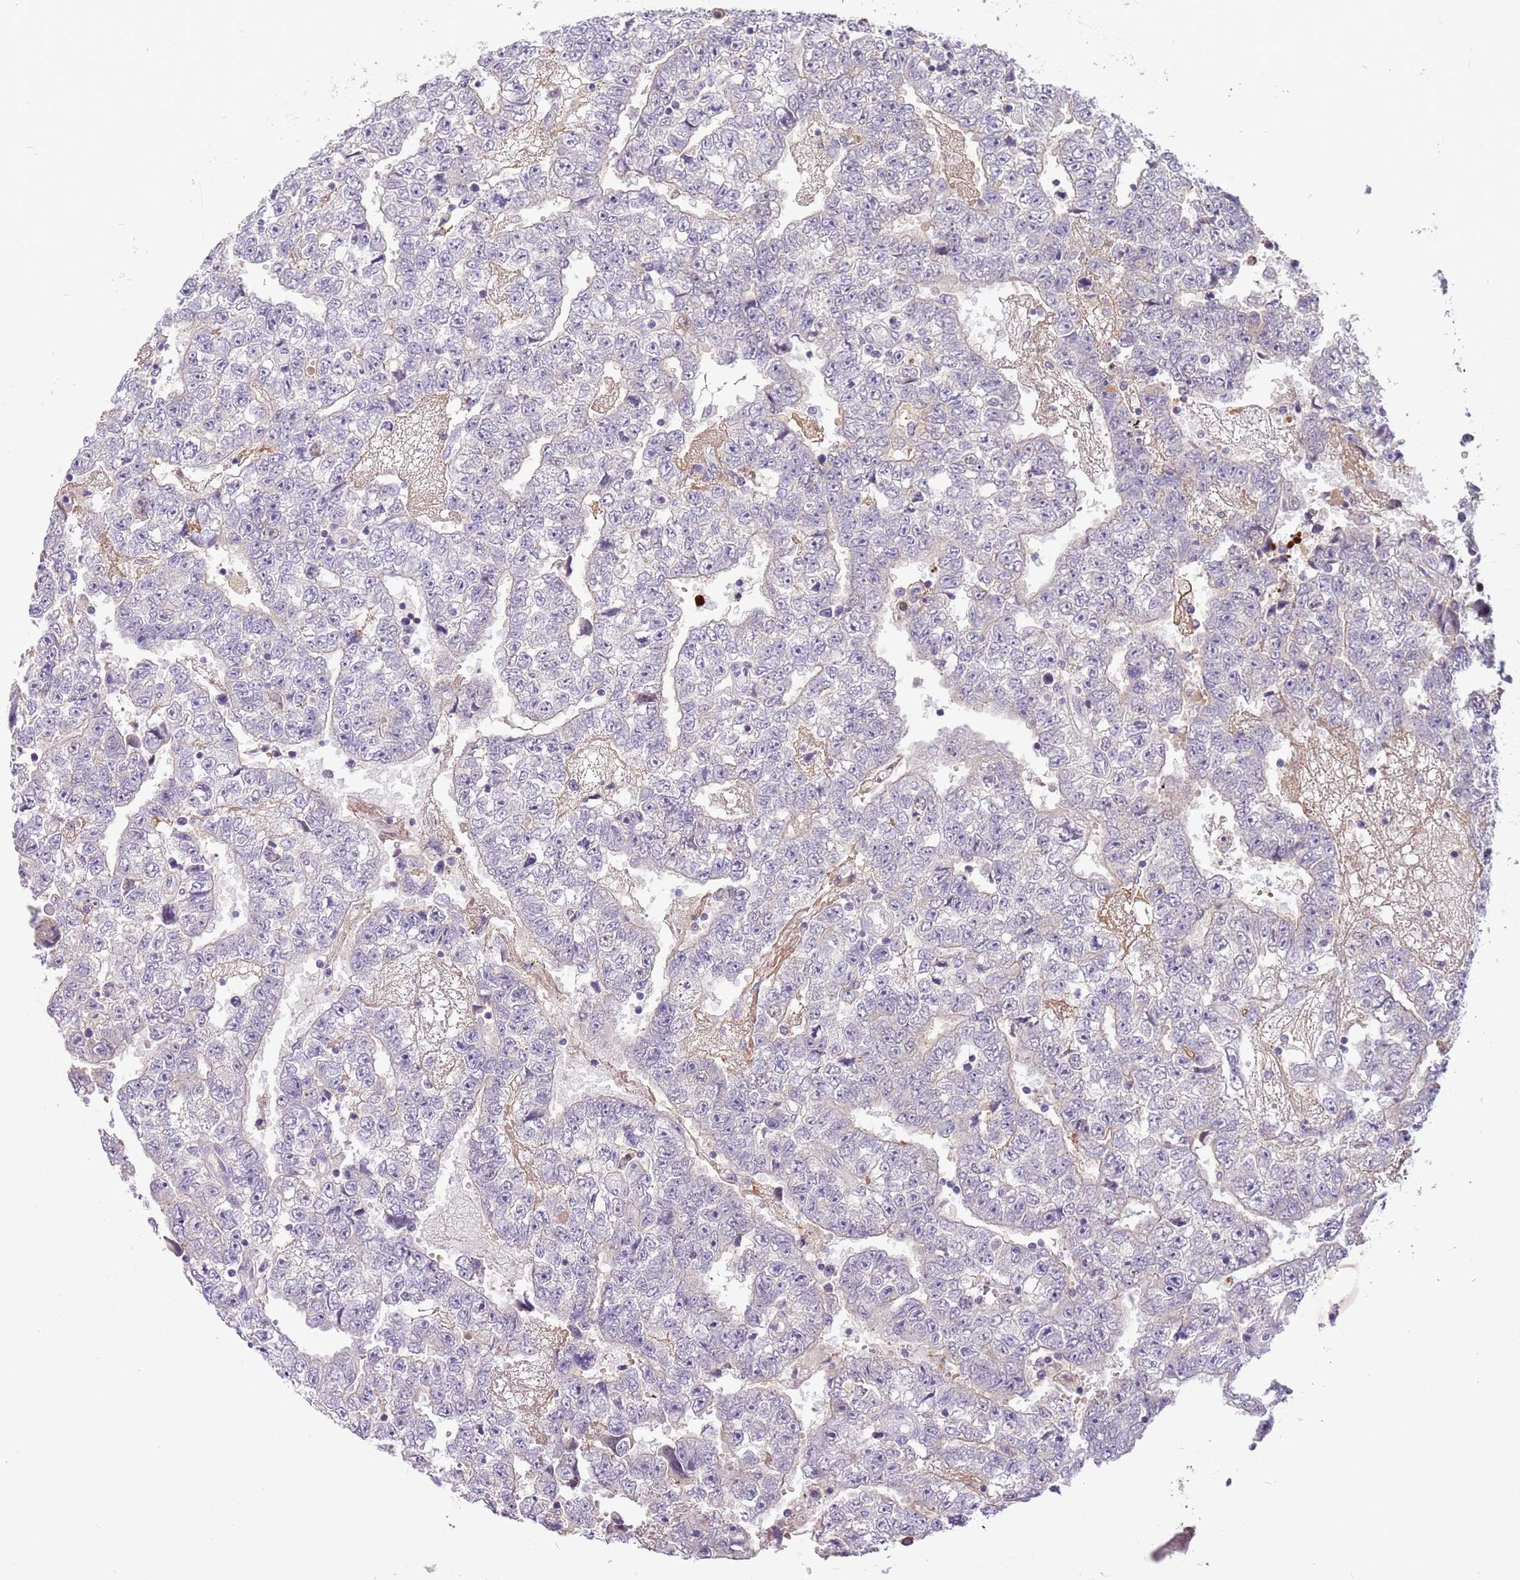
{"staining": {"intensity": "negative", "quantity": "none", "location": "none"}, "tissue": "testis cancer", "cell_type": "Tumor cells", "image_type": "cancer", "snomed": [{"axis": "morphology", "description": "Carcinoma, Embryonal, NOS"}, {"axis": "topography", "description": "Testis"}], "caption": "DAB (3,3'-diaminobenzidine) immunohistochemical staining of testis cancer (embryonal carcinoma) demonstrates no significant expression in tumor cells.", "gene": "SCAMP5", "patient": {"sex": "male", "age": 25}}